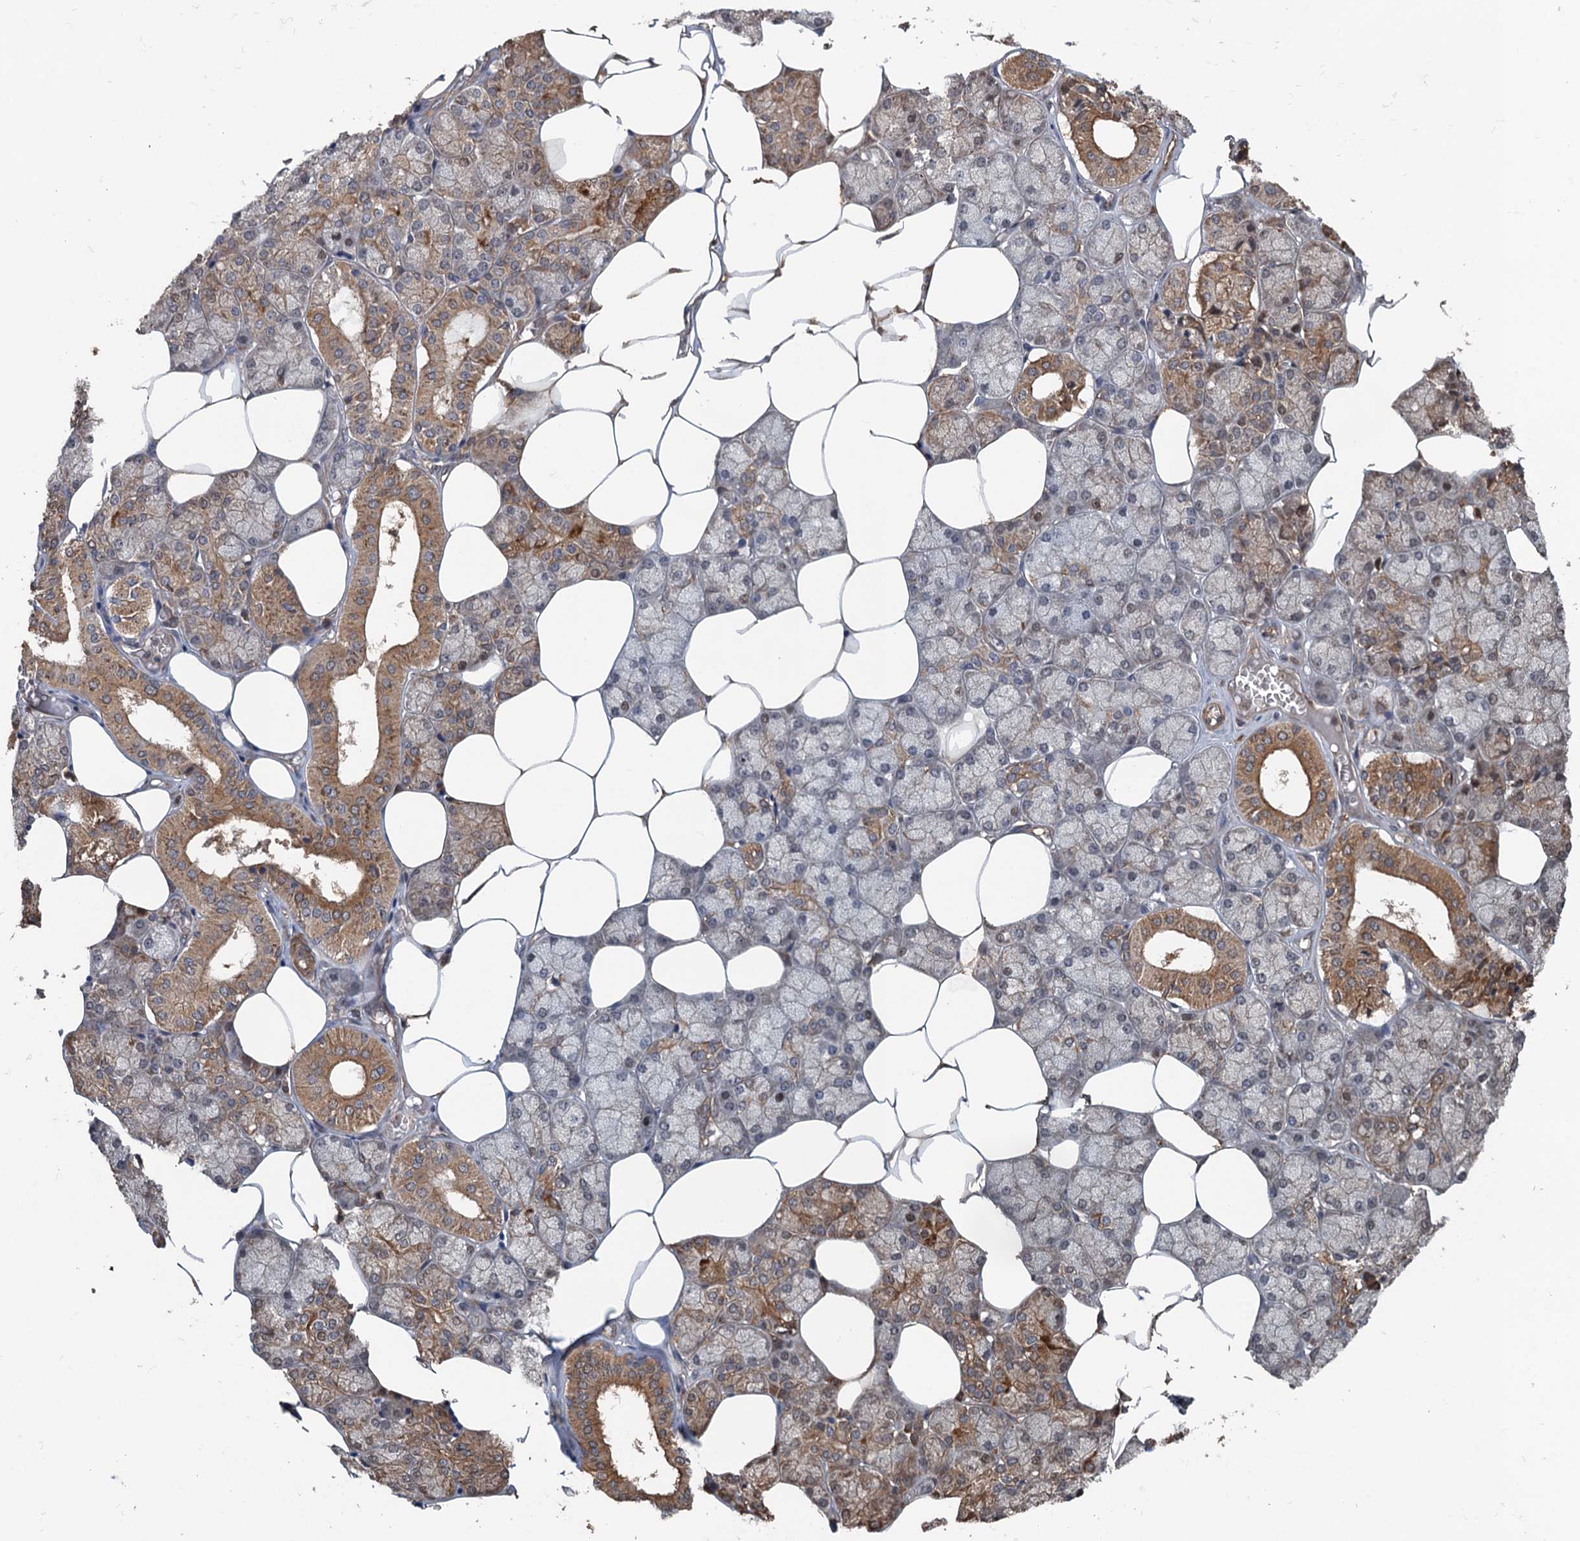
{"staining": {"intensity": "moderate", "quantity": "<25%", "location": "cytoplasmic/membranous"}, "tissue": "salivary gland", "cell_type": "Glandular cells", "image_type": "normal", "snomed": [{"axis": "morphology", "description": "Normal tissue, NOS"}, {"axis": "topography", "description": "Salivary gland"}], "caption": "Approximately <25% of glandular cells in normal salivary gland reveal moderate cytoplasmic/membranous protein staining as visualized by brown immunohistochemical staining.", "gene": "MEAK7", "patient": {"sex": "male", "age": 62}}